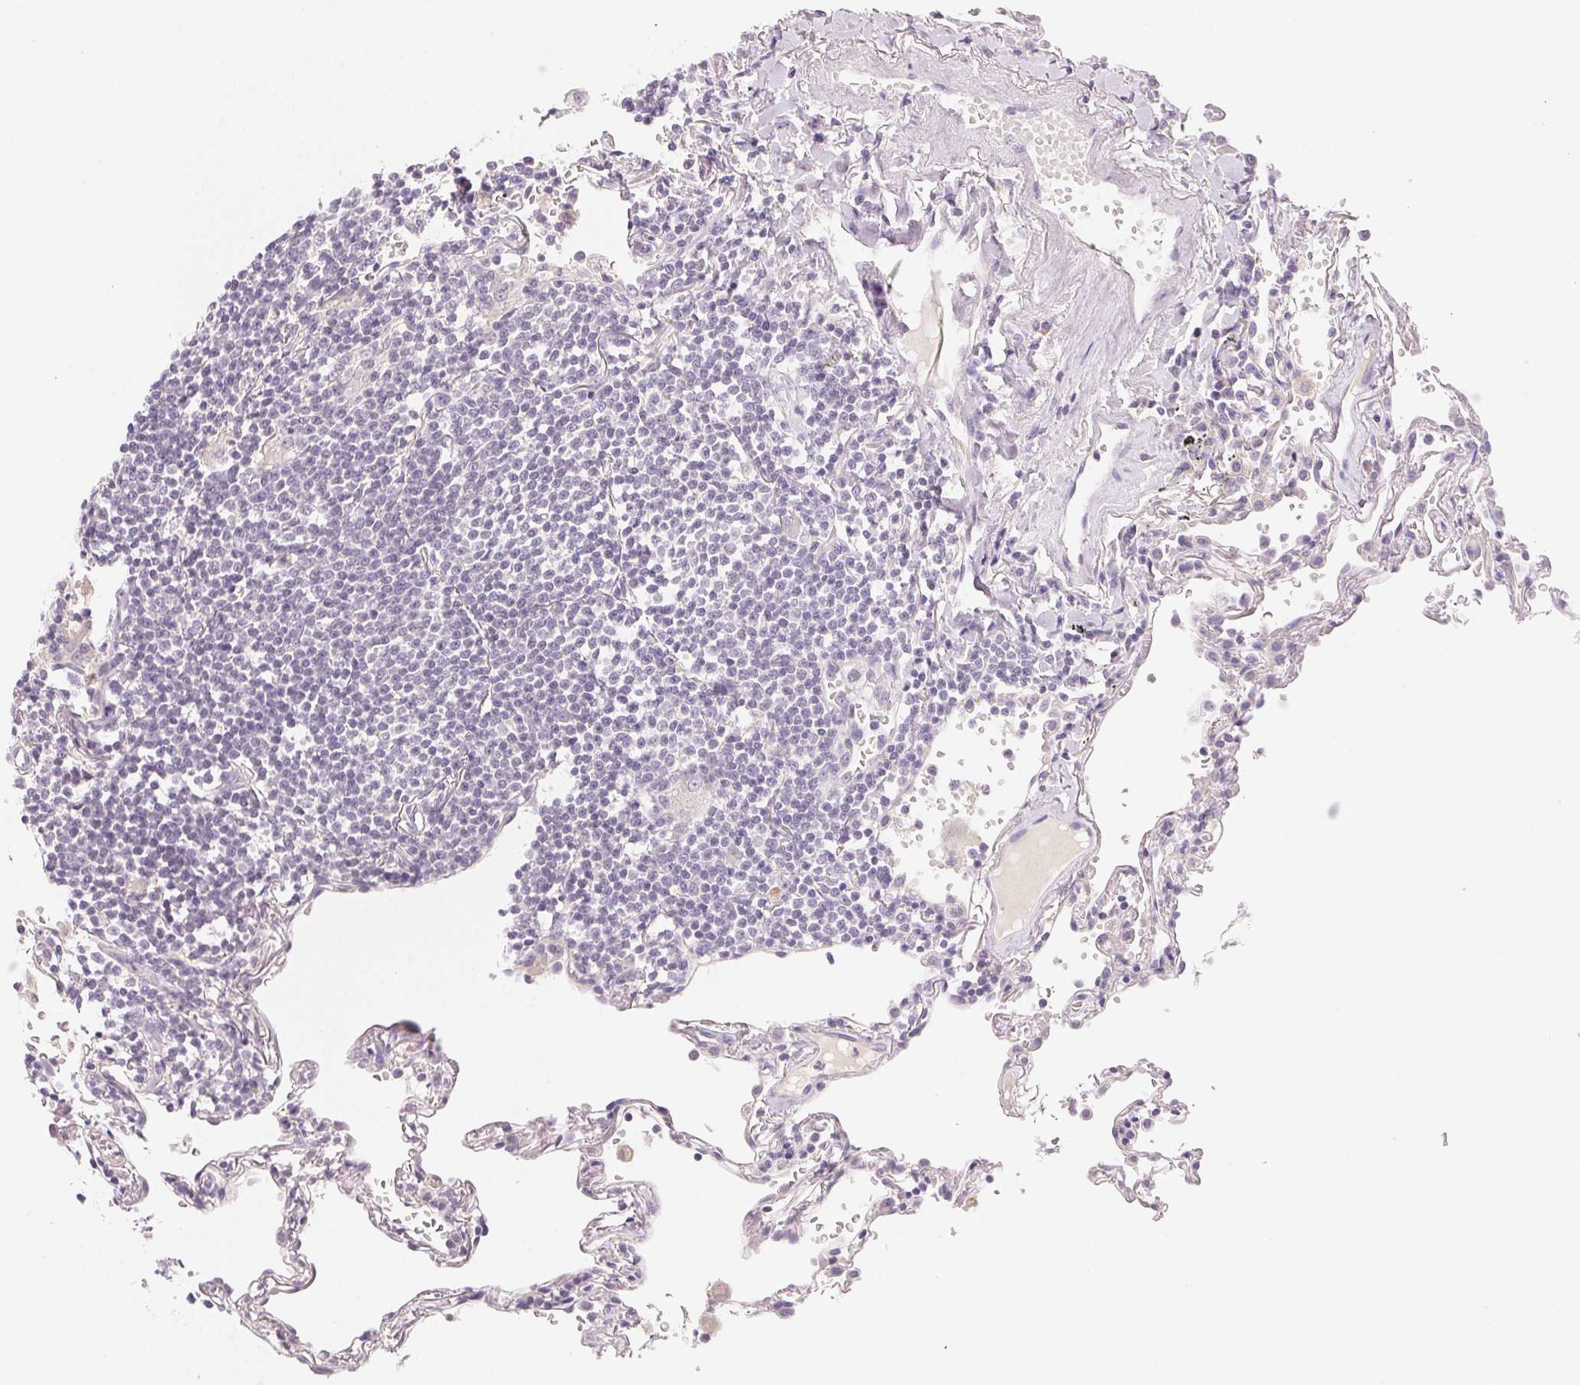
{"staining": {"intensity": "negative", "quantity": "none", "location": "none"}, "tissue": "lymphoma", "cell_type": "Tumor cells", "image_type": "cancer", "snomed": [{"axis": "morphology", "description": "Malignant lymphoma, non-Hodgkin's type, Low grade"}, {"axis": "topography", "description": "Lung"}], "caption": "Protein analysis of malignant lymphoma, non-Hodgkin's type (low-grade) demonstrates no significant expression in tumor cells.", "gene": "MCOLN3", "patient": {"sex": "female", "age": 71}}